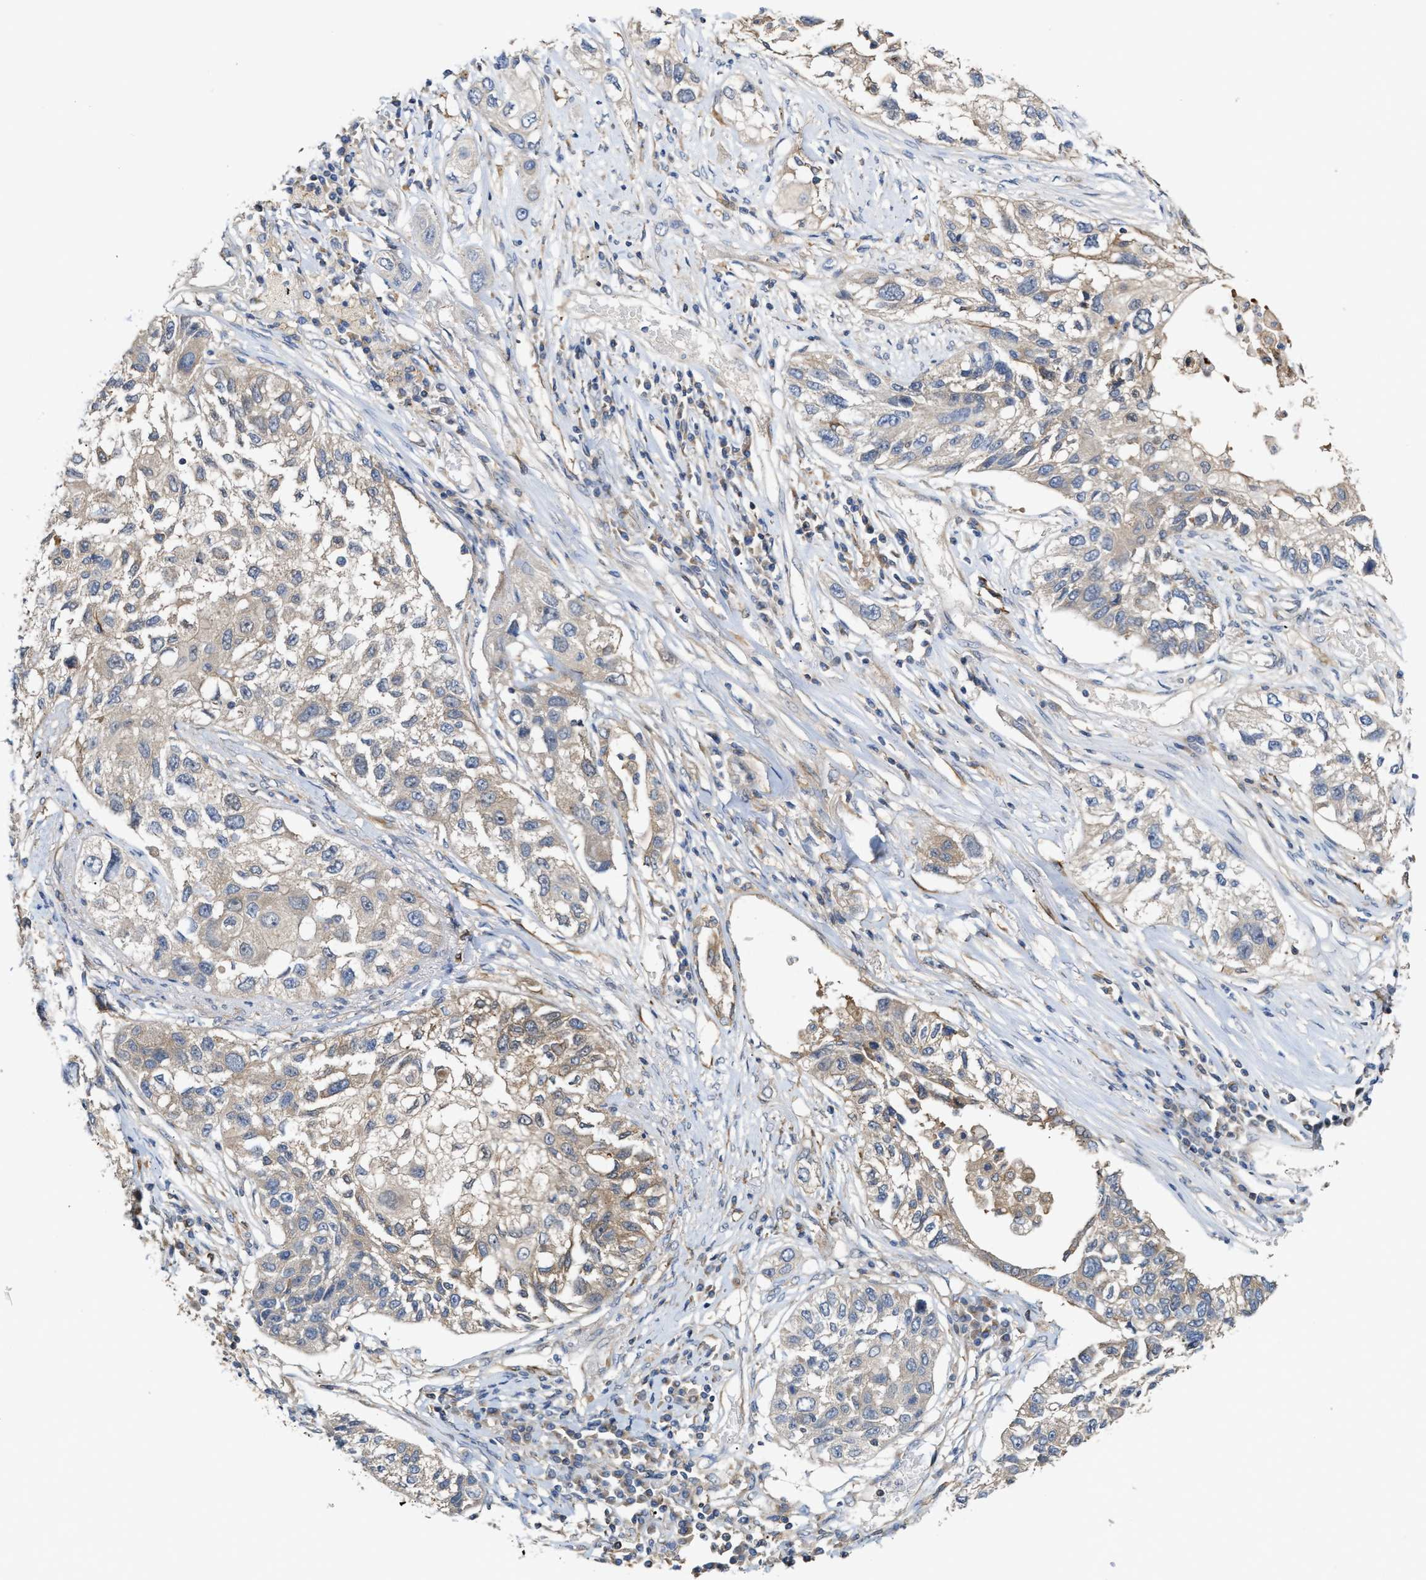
{"staining": {"intensity": "weak", "quantity": "<25%", "location": "cytoplasmic/membranous"}, "tissue": "lung cancer", "cell_type": "Tumor cells", "image_type": "cancer", "snomed": [{"axis": "morphology", "description": "Squamous cell carcinoma, NOS"}, {"axis": "topography", "description": "Lung"}], "caption": "This is an immunohistochemistry image of lung cancer (squamous cell carcinoma). There is no staining in tumor cells.", "gene": "BBLN", "patient": {"sex": "male", "age": 71}}